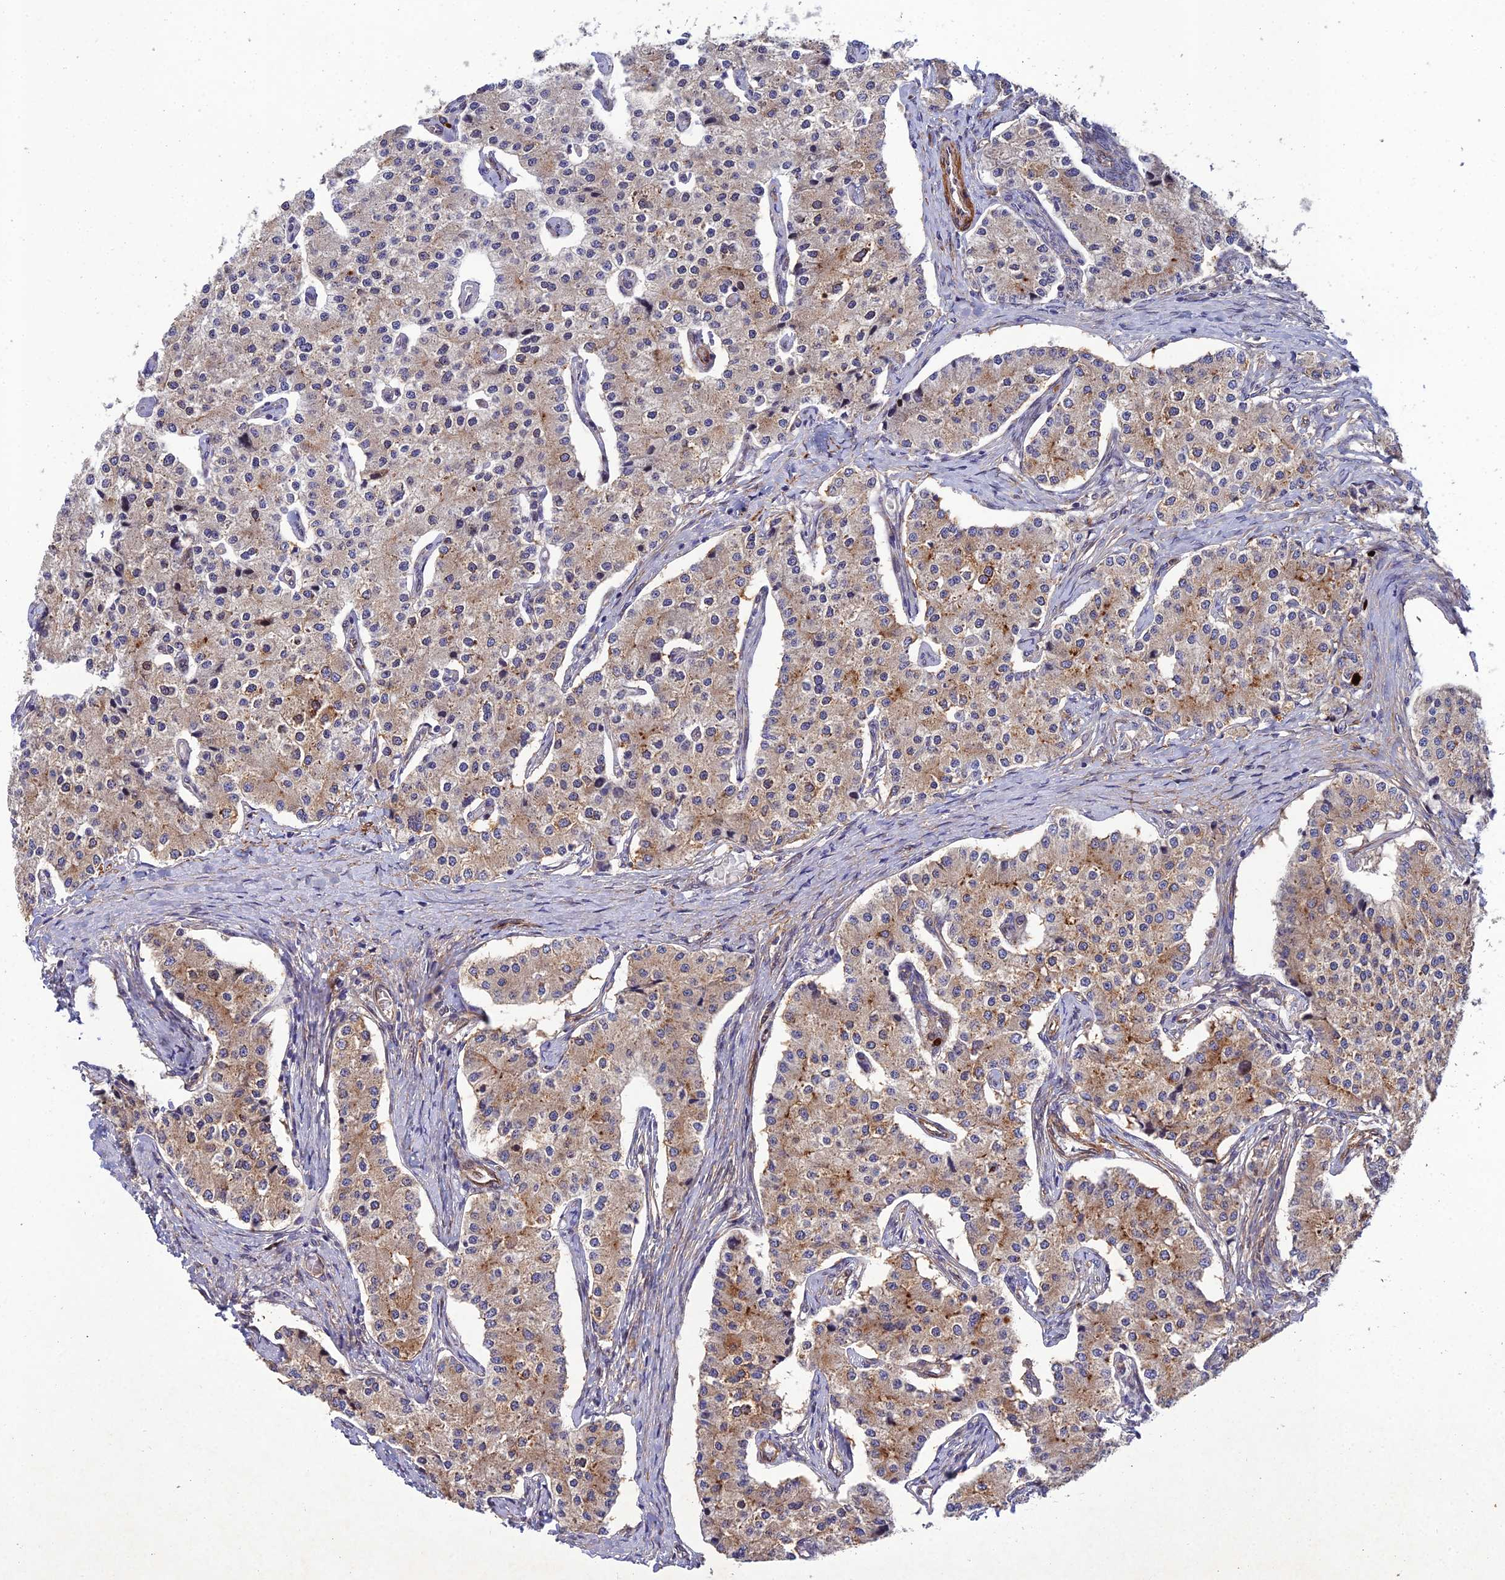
{"staining": {"intensity": "moderate", "quantity": "25%-75%", "location": "cytoplasmic/membranous"}, "tissue": "carcinoid", "cell_type": "Tumor cells", "image_type": "cancer", "snomed": [{"axis": "morphology", "description": "Carcinoid, malignant, NOS"}, {"axis": "topography", "description": "Colon"}], "caption": "A brown stain highlights moderate cytoplasmic/membranous expression of a protein in human carcinoid (malignant) tumor cells.", "gene": "RALGAPA2", "patient": {"sex": "female", "age": 52}}